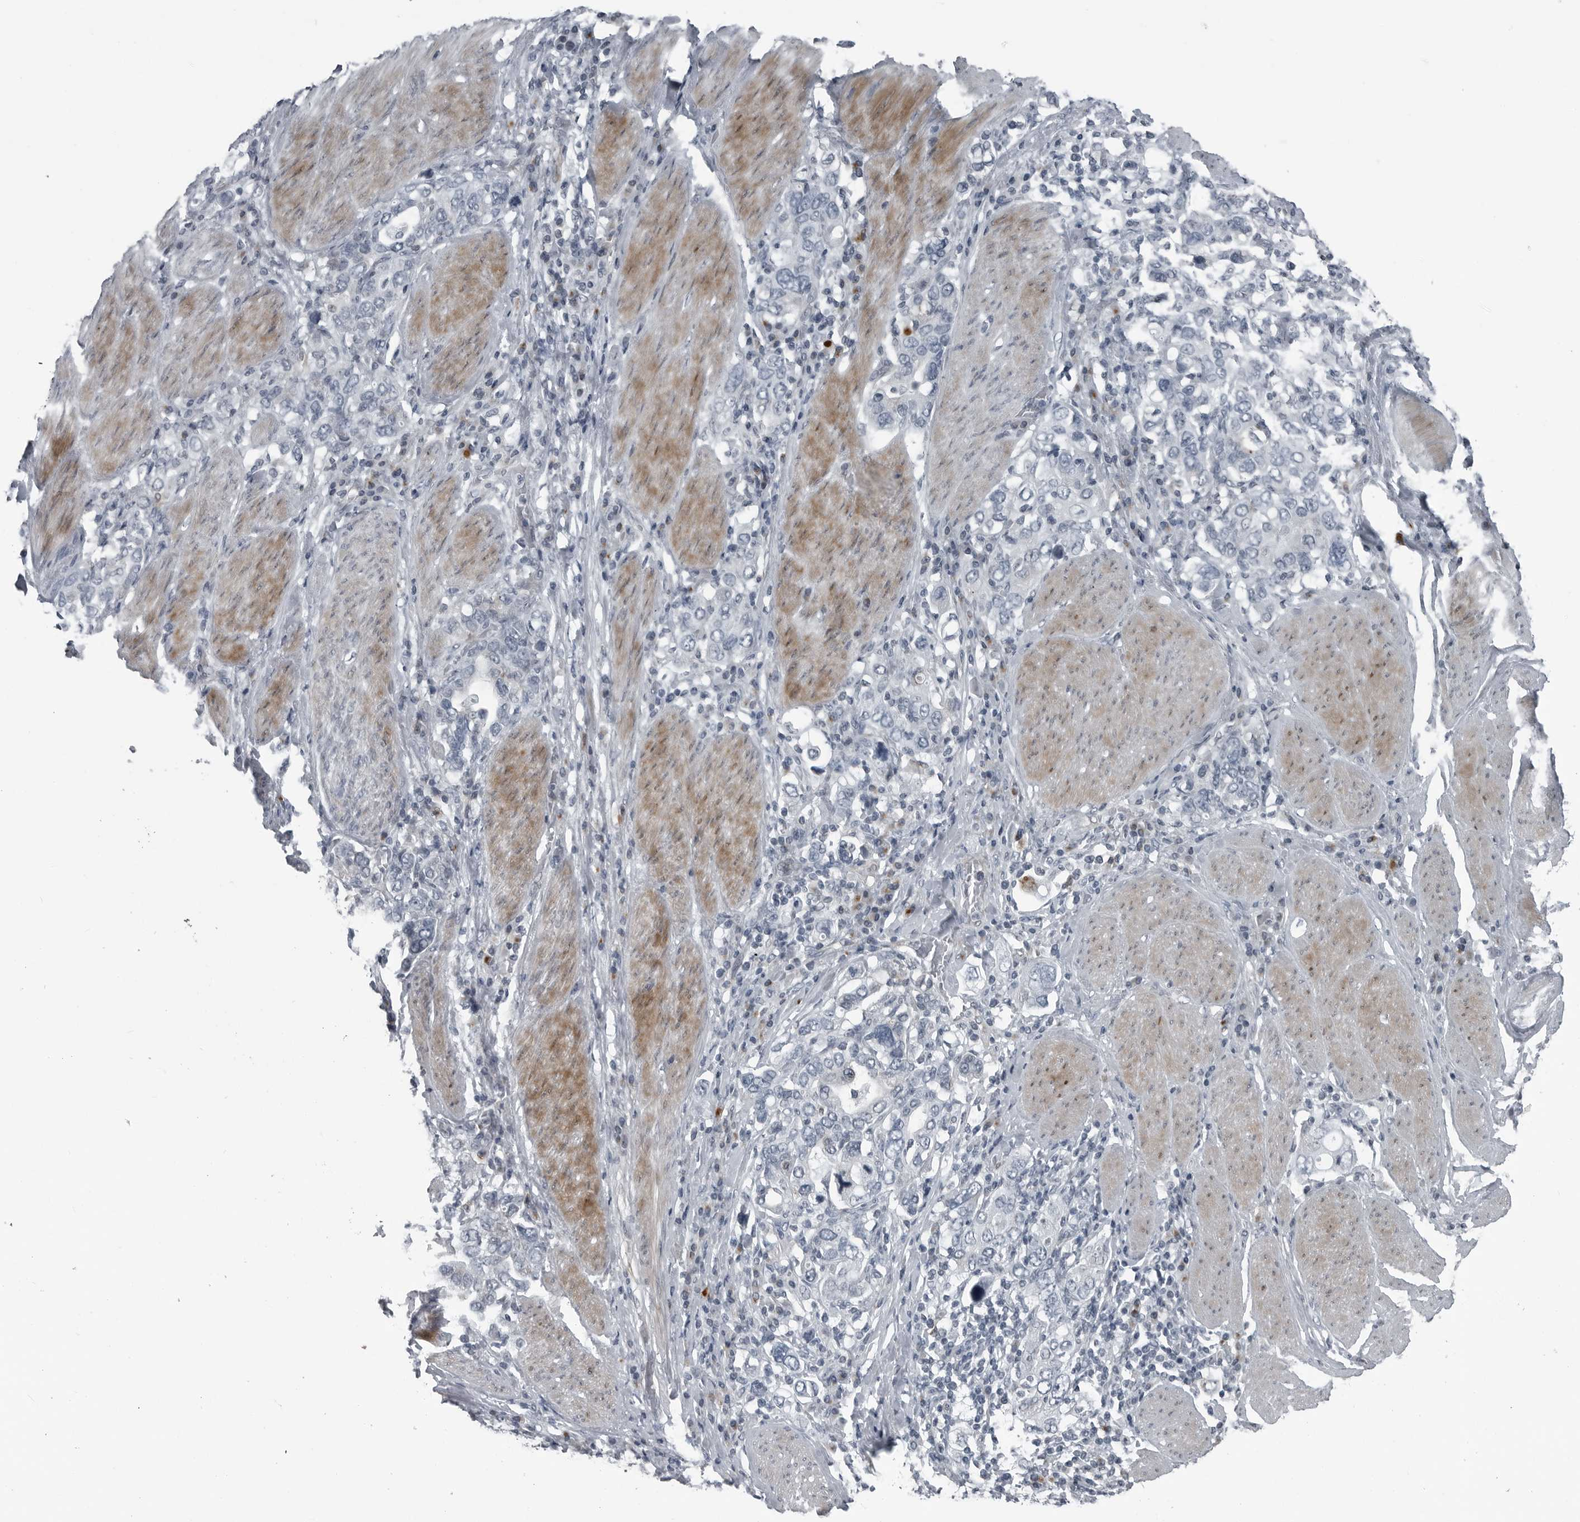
{"staining": {"intensity": "negative", "quantity": "none", "location": "none"}, "tissue": "stomach cancer", "cell_type": "Tumor cells", "image_type": "cancer", "snomed": [{"axis": "morphology", "description": "Adenocarcinoma, NOS"}, {"axis": "topography", "description": "Stomach, upper"}], "caption": "Micrograph shows no significant protein staining in tumor cells of stomach adenocarcinoma.", "gene": "GAK", "patient": {"sex": "male", "age": 62}}